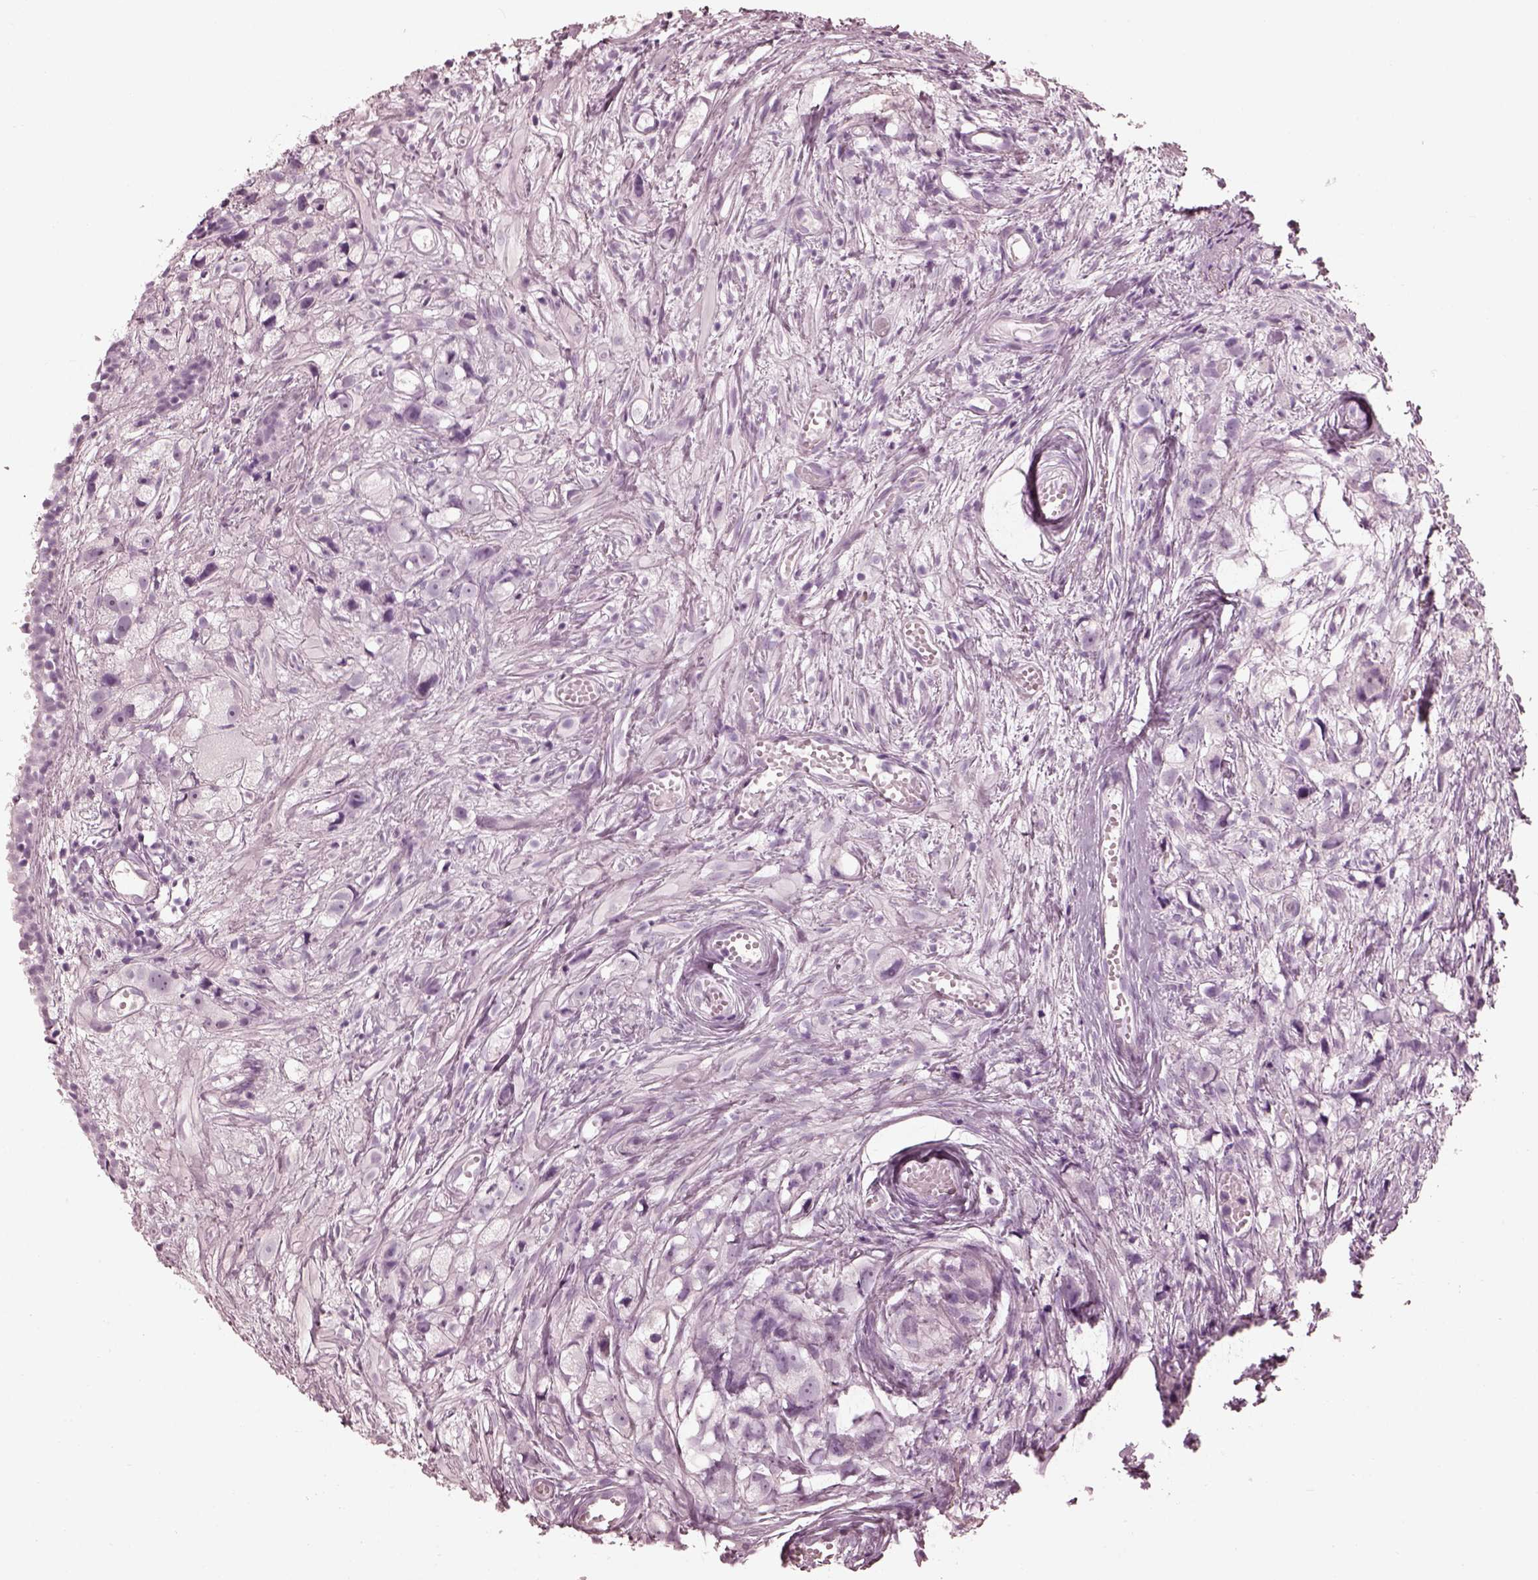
{"staining": {"intensity": "negative", "quantity": "none", "location": "none"}, "tissue": "prostate cancer", "cell_type": "Tumor cells", "image_type": "cancer", "snomed": [{"axis": "morphology", "description": "Adenocarcinoma, High grade"}, {"axis": "topography", "description": "Prostate"}], "caption": "The histopathology image reveals no significant positivity in tumor cells of prostate high-grade adenocarcinoma. (DAB IHC visualized using brightfield microscopy, high magnification).", "gene": "FABP9", "patient": {"sex": "male", "age": 75}}